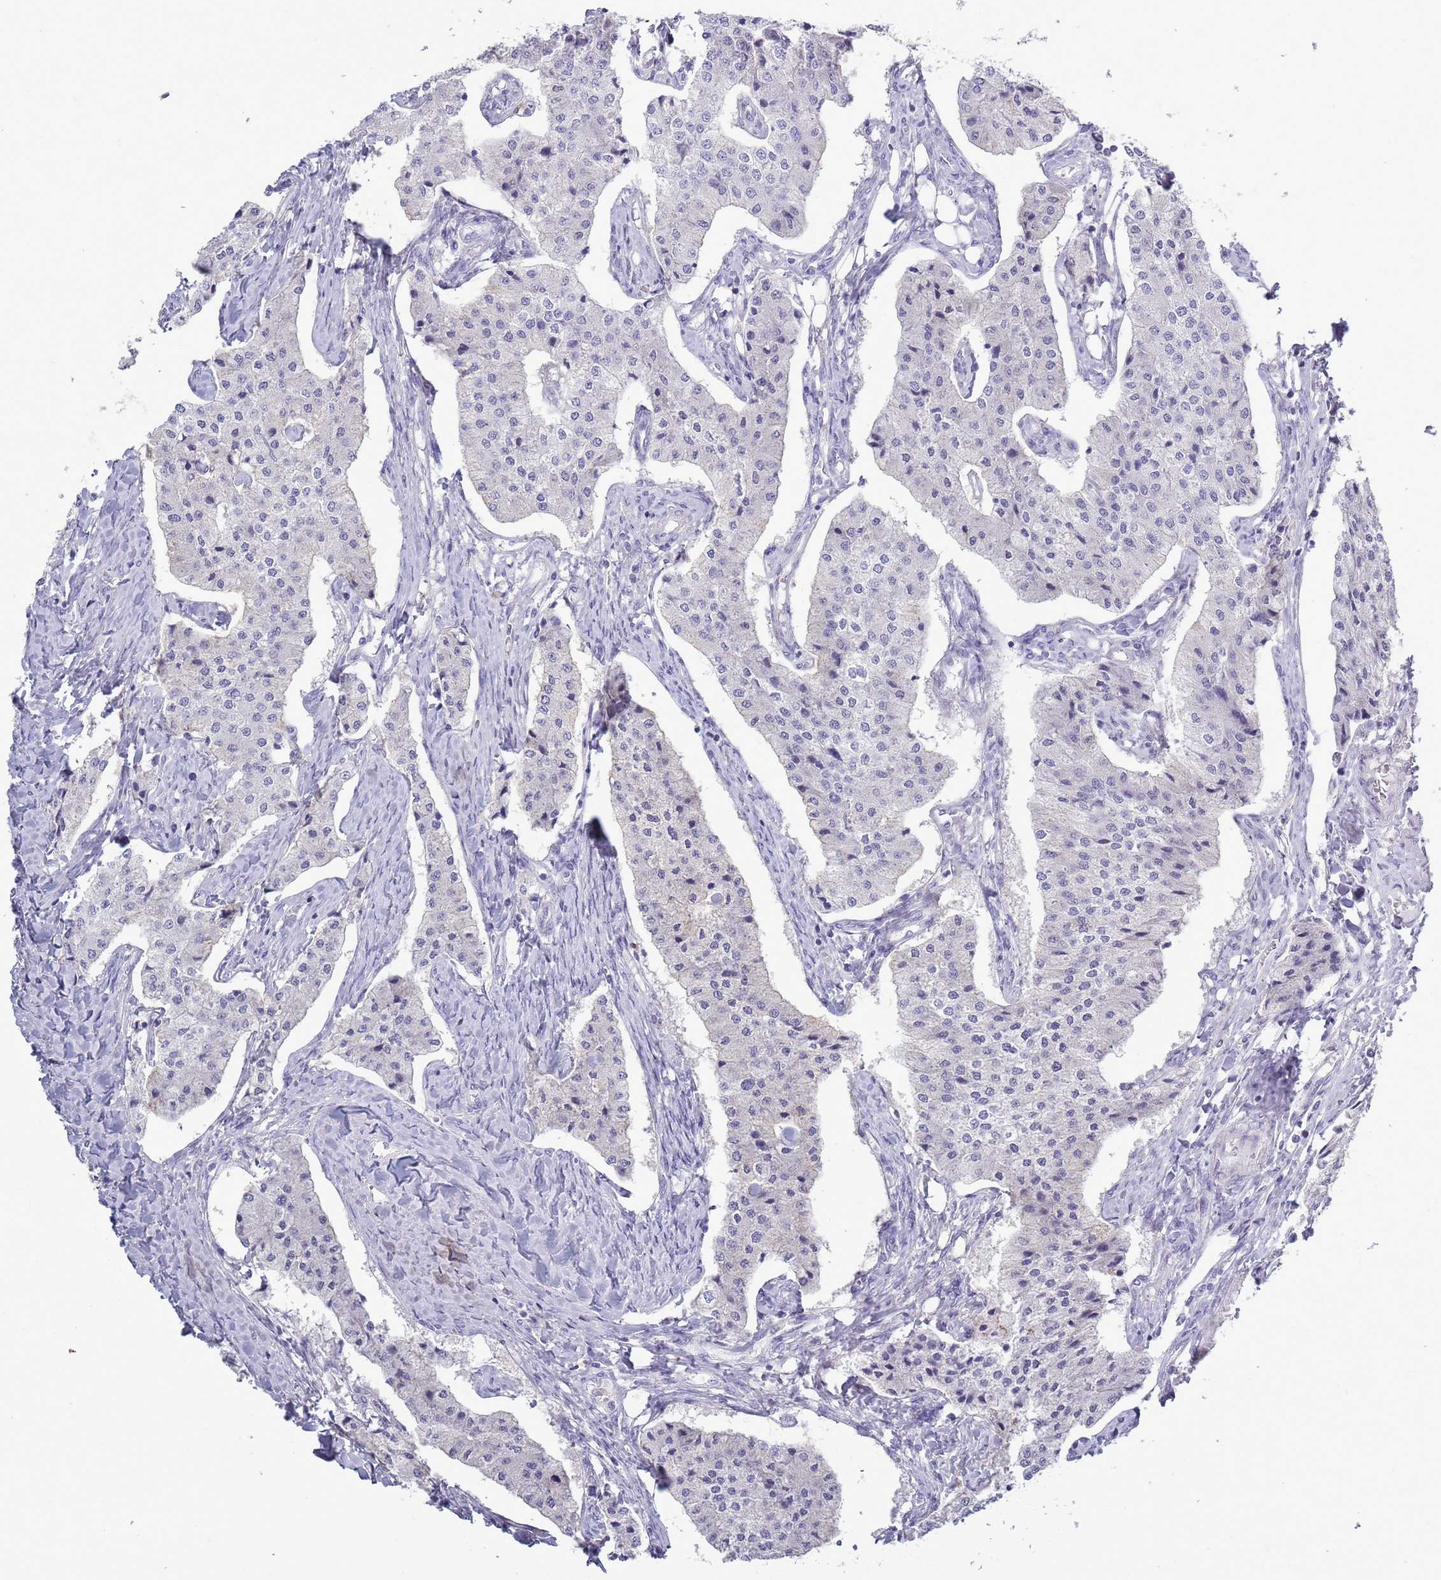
{"staining": {"intensity": "negative", "quantity": "none", "location": "none"}, "tissue": "carcinoid", "cell_type": "Tumor cells", "image_type": "cancer", "snomed": [{"axis": "morphology", "description": "Carcinoid, malignant, NOS"}, {"axis": "topography", "description": "Colon"}], "caption": "DAB (3,3'-diaminobenzidine) immunohistochemical staining of human malignant carcinoid demonstrates no significant expression in tumor cells.", "gene": "ACSBG1", "patient": {"sex": "female", "age": 52}}